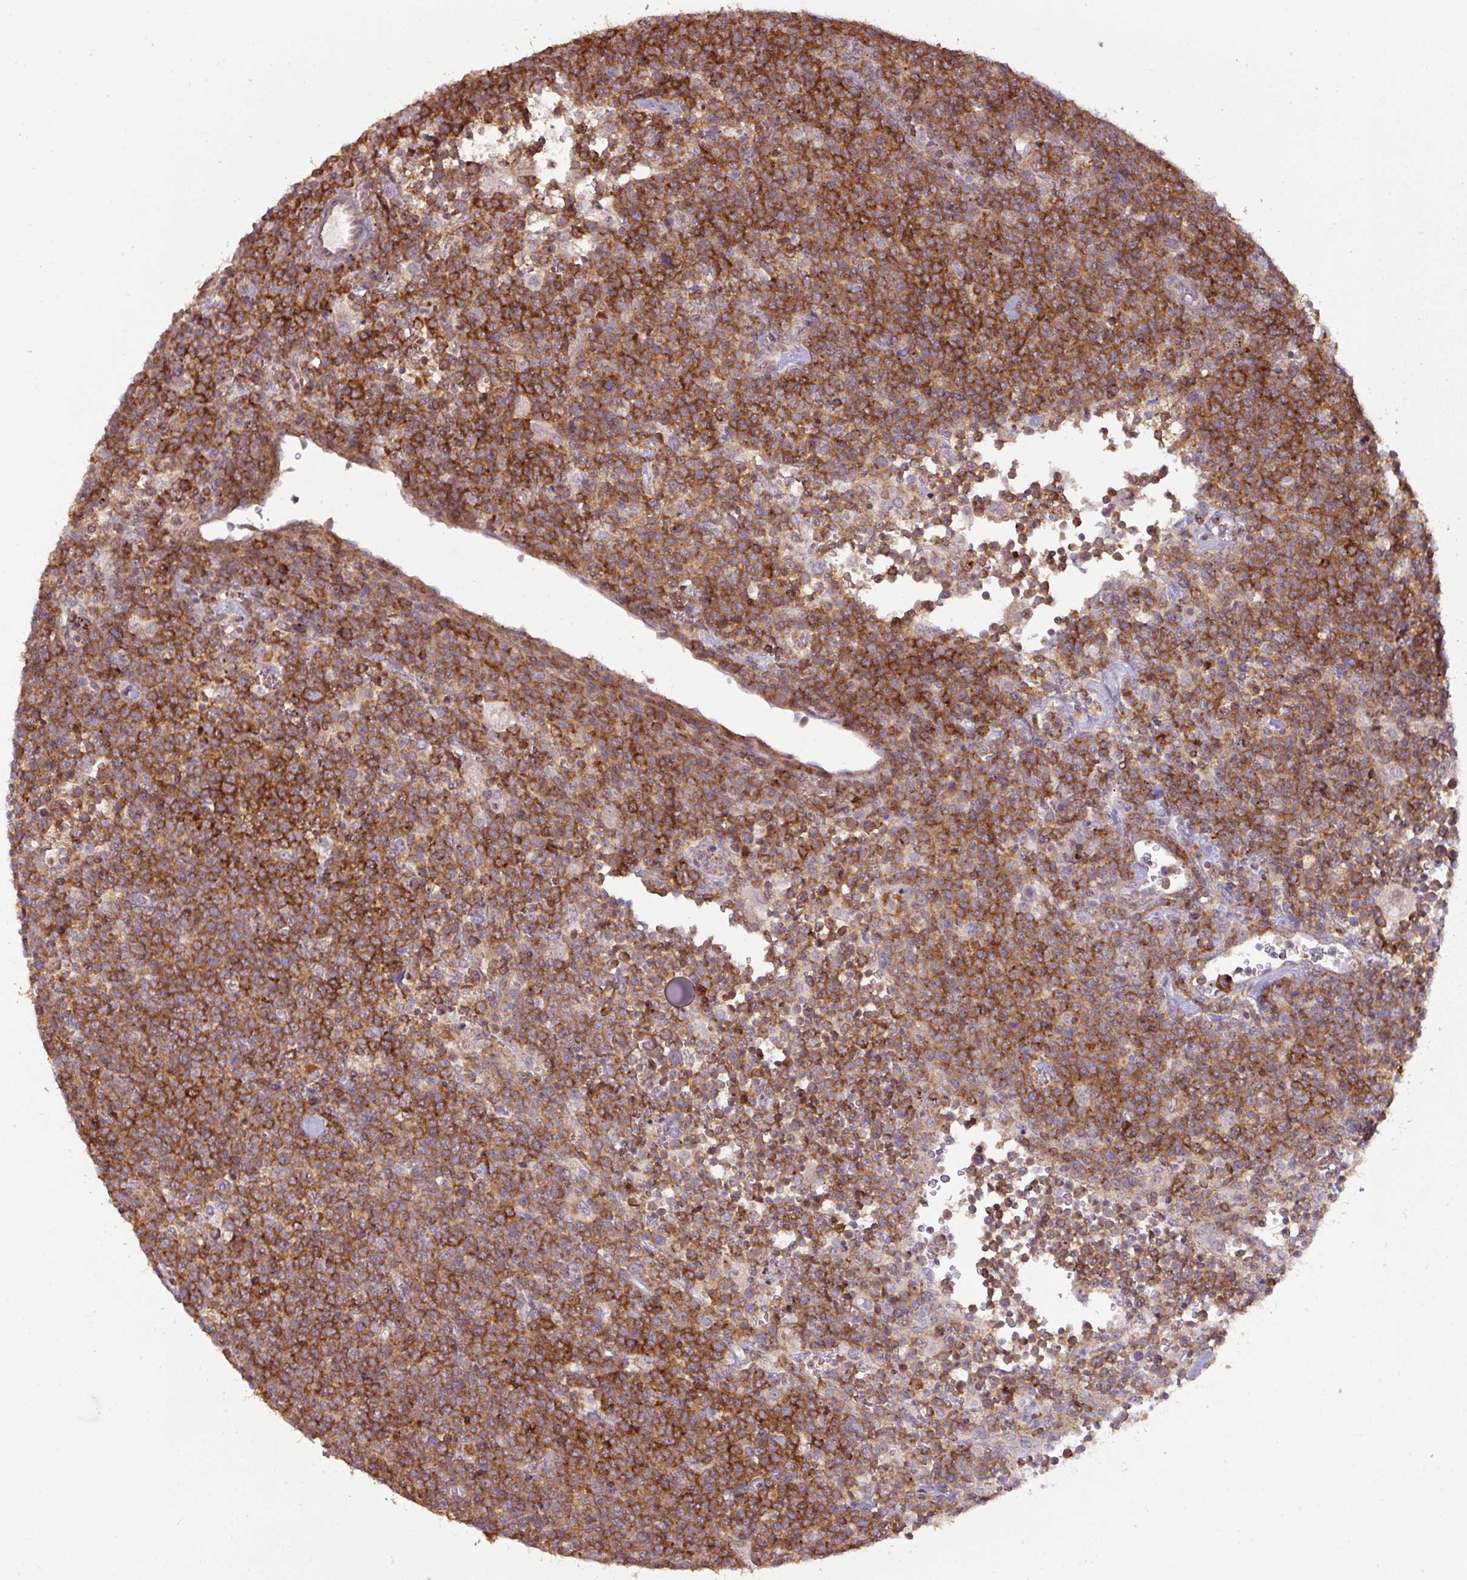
{"staining": {"intensity": "strong", "quantity": "25%-75%", "location": "cytoplasmic/membranous"}, "tissue": "lymphoma", "cell_type": "Tumor cells", "image_type": "cancer", "snomed": [{"axis": "morphology", "description": "Malignant lymphoma, non-Hodgkin's type, High grade"}, {"axis": "topography", "description": "Lymph node"}], "caption": "Tumor cells exhibit high levels of strong cytoplasmic/membranous expression in approximately 25%-75% of cells in human malignant lymphoma, non-Hodgkin's type (high-grade). (Brightfield microscopy of DAB IHC at high magnification).", "gene": "CXCR5", "patient": {"sex": "male", "age": 61}}